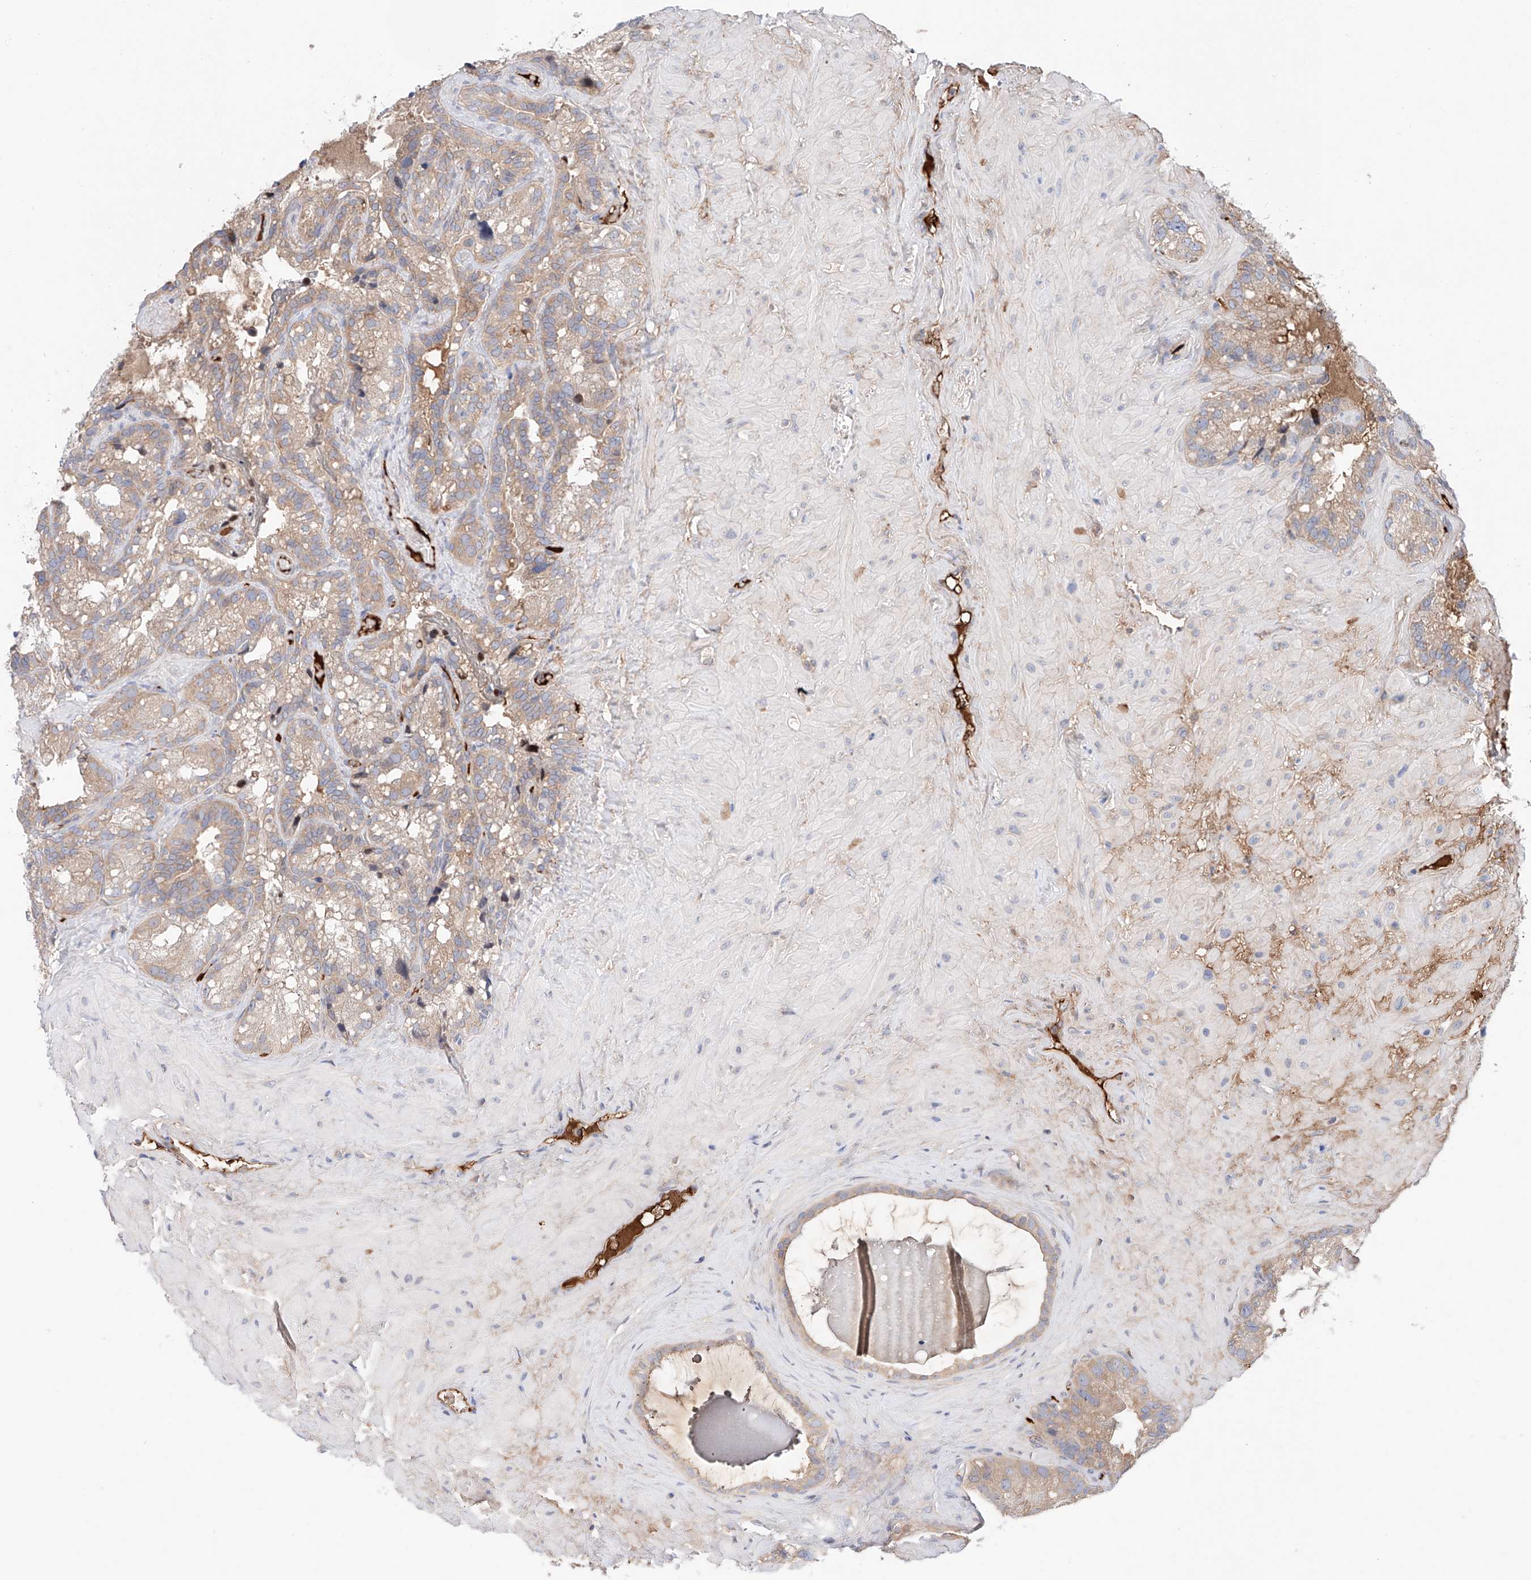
{"staining": {"intensity": "moderate", "quantity": ">75%", "location": "cytoplasmic/membranous"}, "tissue": "seminal vesicle", "cell_type": "Glandular cells", "image_type": "normal", "snomed": [{"axis": "morphology", "description": "Normal tissue, NOS"}, {"axis": "topography", "description": "Prostate"}, {"axis": "topography", "description": "Seminal veicle"}], "caption": "Protein expression by immunohistochemistry displays moderate cytoplasmic/membranous staining in approximately >75% of glandular cells in benign seminal vesicle.", "gene": "PGGT1B", "patient": {"sex": "male", "age": 68}}